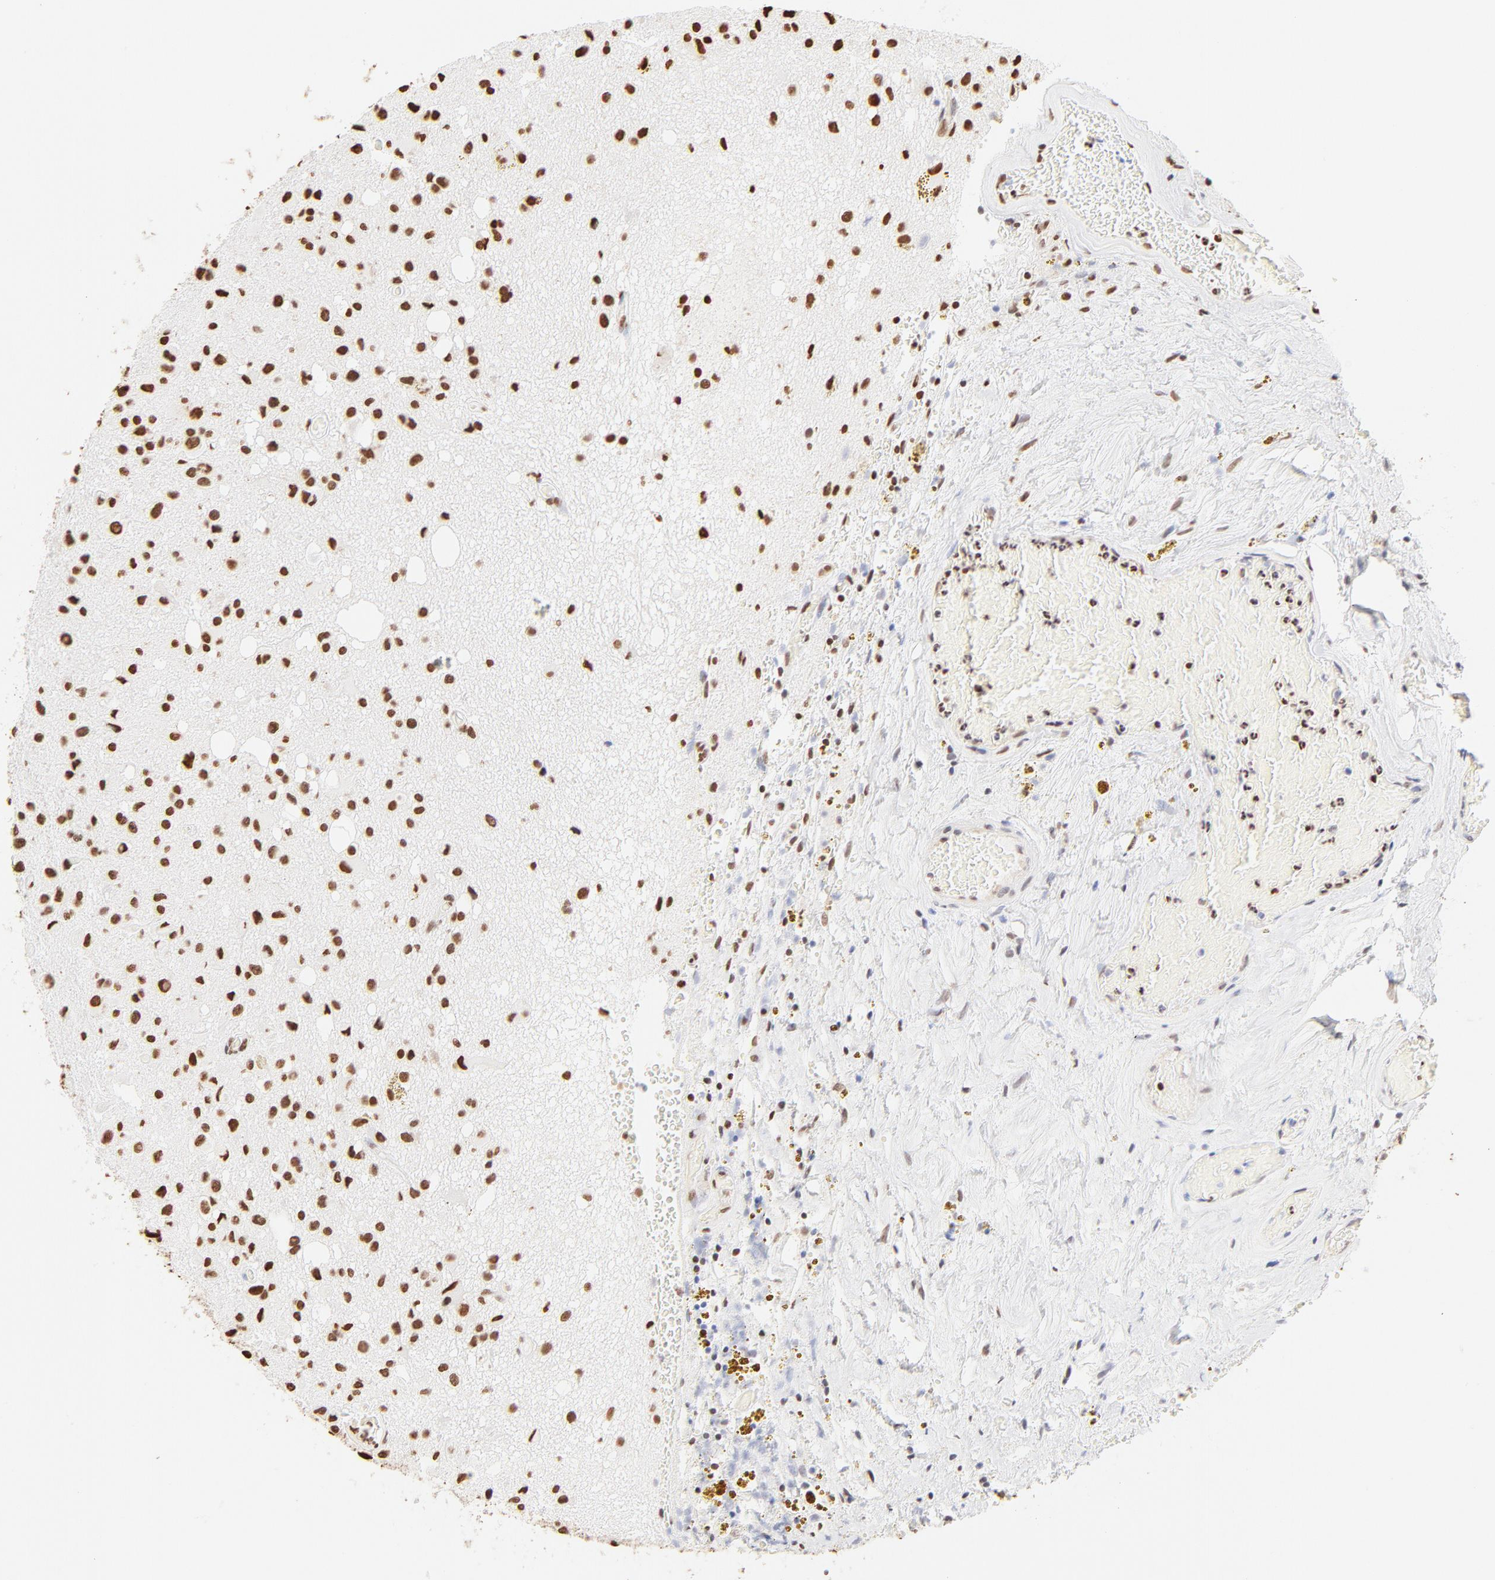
{"staining": {"intensity": "strong", "quantity": ">75%", "location": "nuclear"}, "tissue": "glioma", "cell_type": "Tumor cells", "image_type": "cancer", "snomed": [{"axis": "morphology", "description": "Glioma, malignant, Low grade"}, {"axis": "topography", "description": "Brain"}], "caption": "Human malignant glioma (low-grade) stained with a protein marker demonstrates strong staining in tumor cells.", "gene": "ZNF540", "patient": {"sex": "male", "age": 58}}